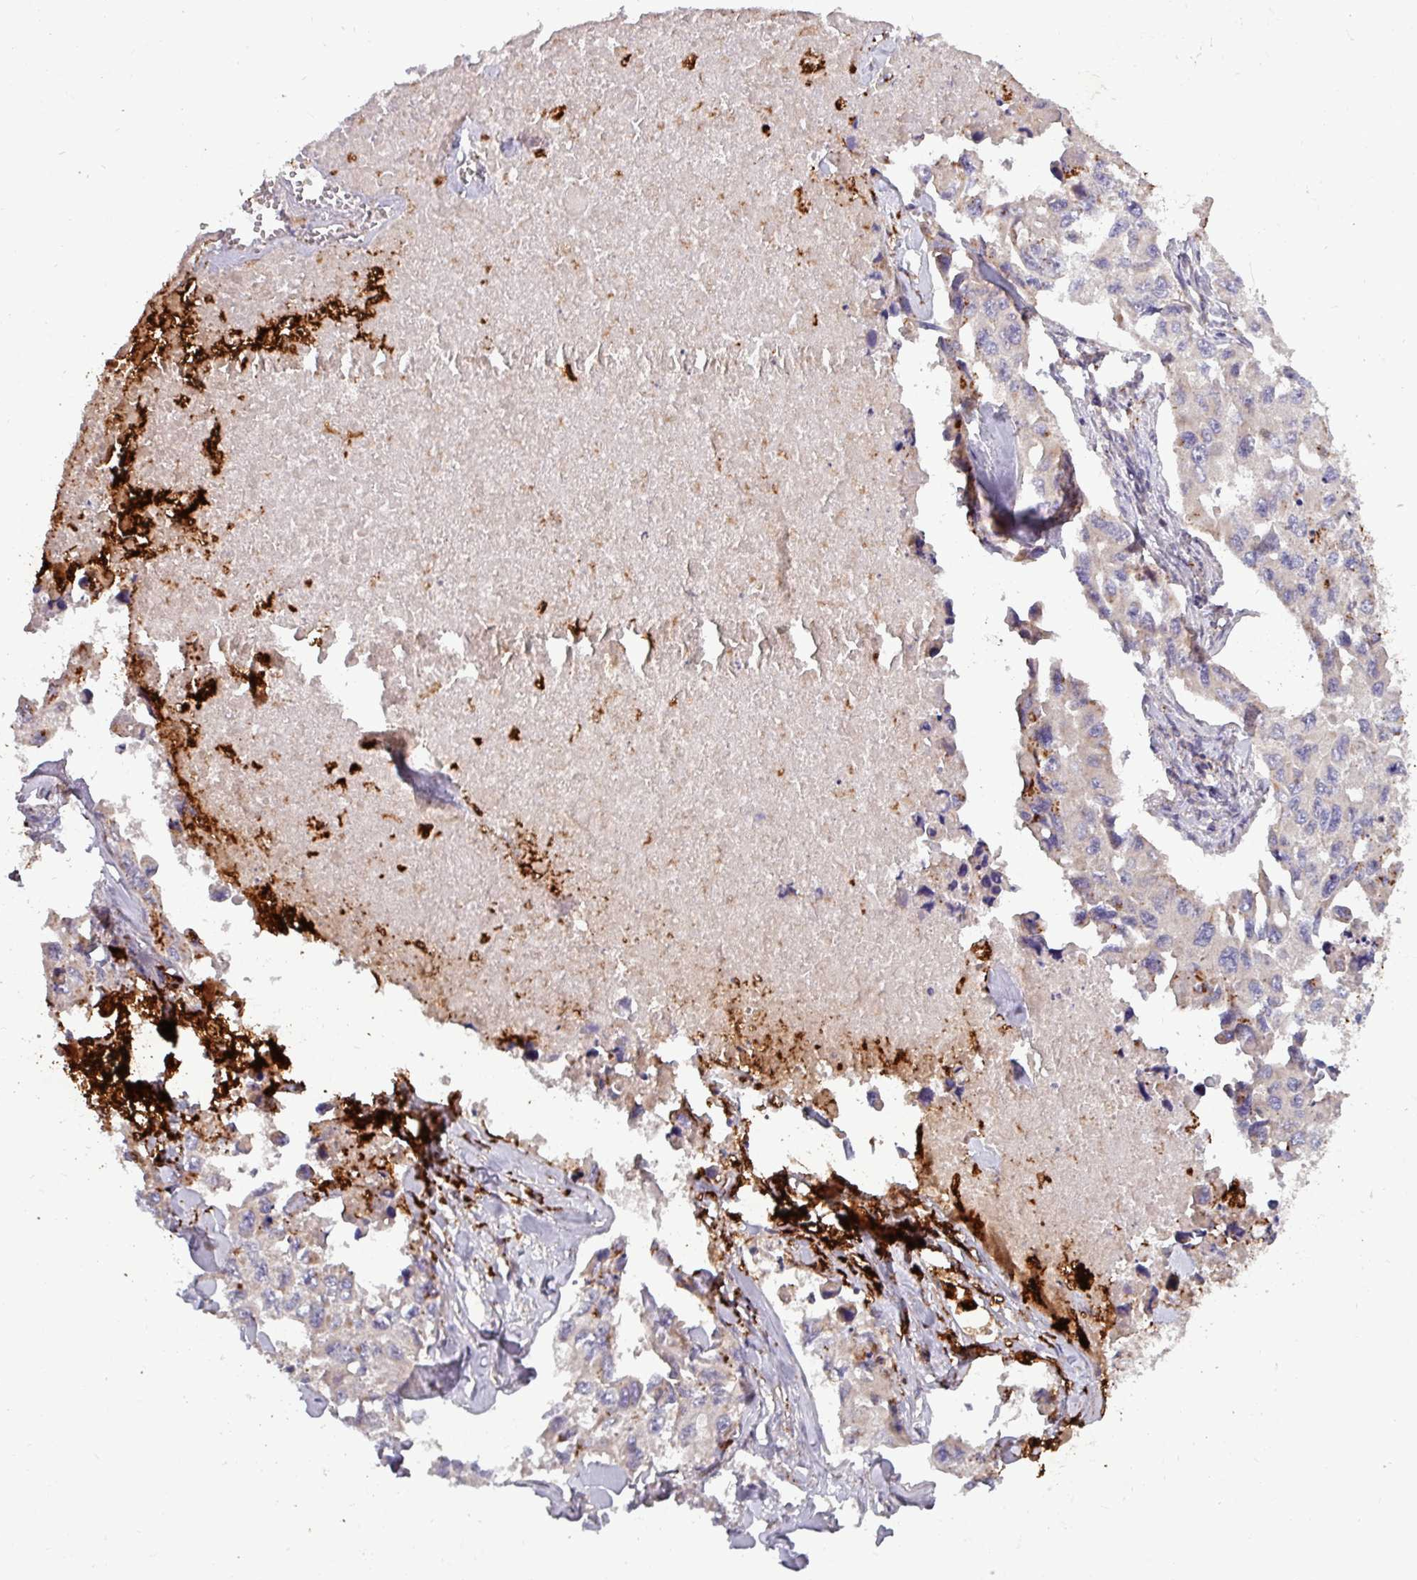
{"staining": {"intensity": "negative", "quantity": "none", "location": "none"}, "tissue": "lung cancer", "cell_type": "Tumor cells", "image_type": "cancer", "snomed": [{"axis": "morphology", "description": "Adenocarcinoma, NOS"}, {"axis": "topography", "description": "Lung"}], "caption": "Photomicrograph shows no significant protein staining in tumor cells of adenocarcinoma (lung). (Stains: DAB immunohistochemistry (IHC) with hematoxylin counter stain, Microscopy: brightfield microscopy at high magnification).", "gene": "PLIN2", "patient": {"sex": "male", "age": 64}}